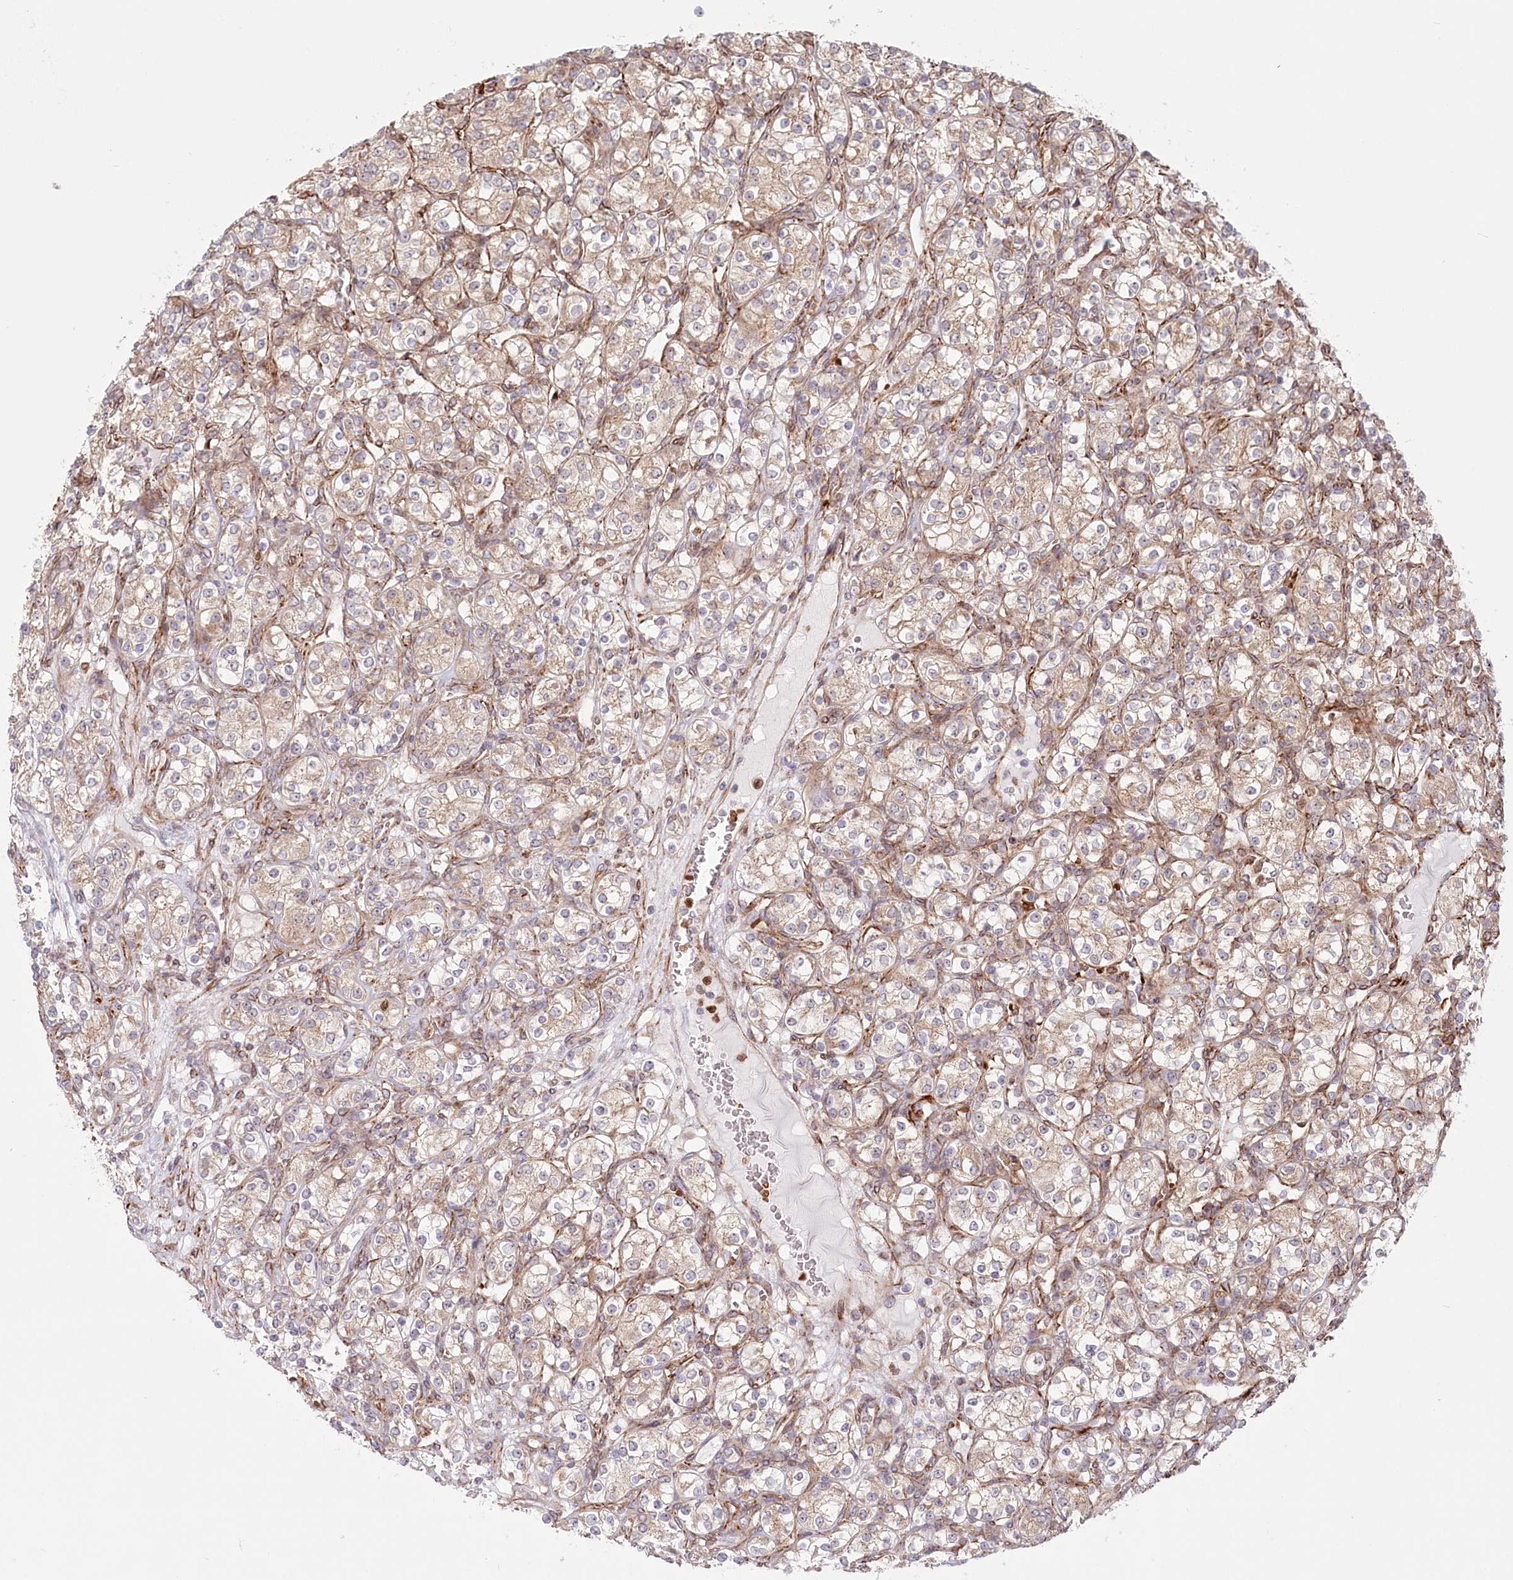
{"staining": {"intensity": "weak", "quantity": ">75%", "location": "cytoplasmic/membranous"}, "tissue": "renal cancer", "cell_type": "Tumor cells", "image_type": "cancer", "snomed": [{"axis": "morphology", "description": "Adenocarcinoma, NOS"}, {"axis": "topography", "description": "Kidney"}], "caption": "A micrograph of human renal cancer (adenocarcinoma) stained for a protein demonstrates weak cytoplasmic/membranous brown staining in tumor cells.", "gene": "COMMD3", "patient": {"sex": "male", "age": 77}}